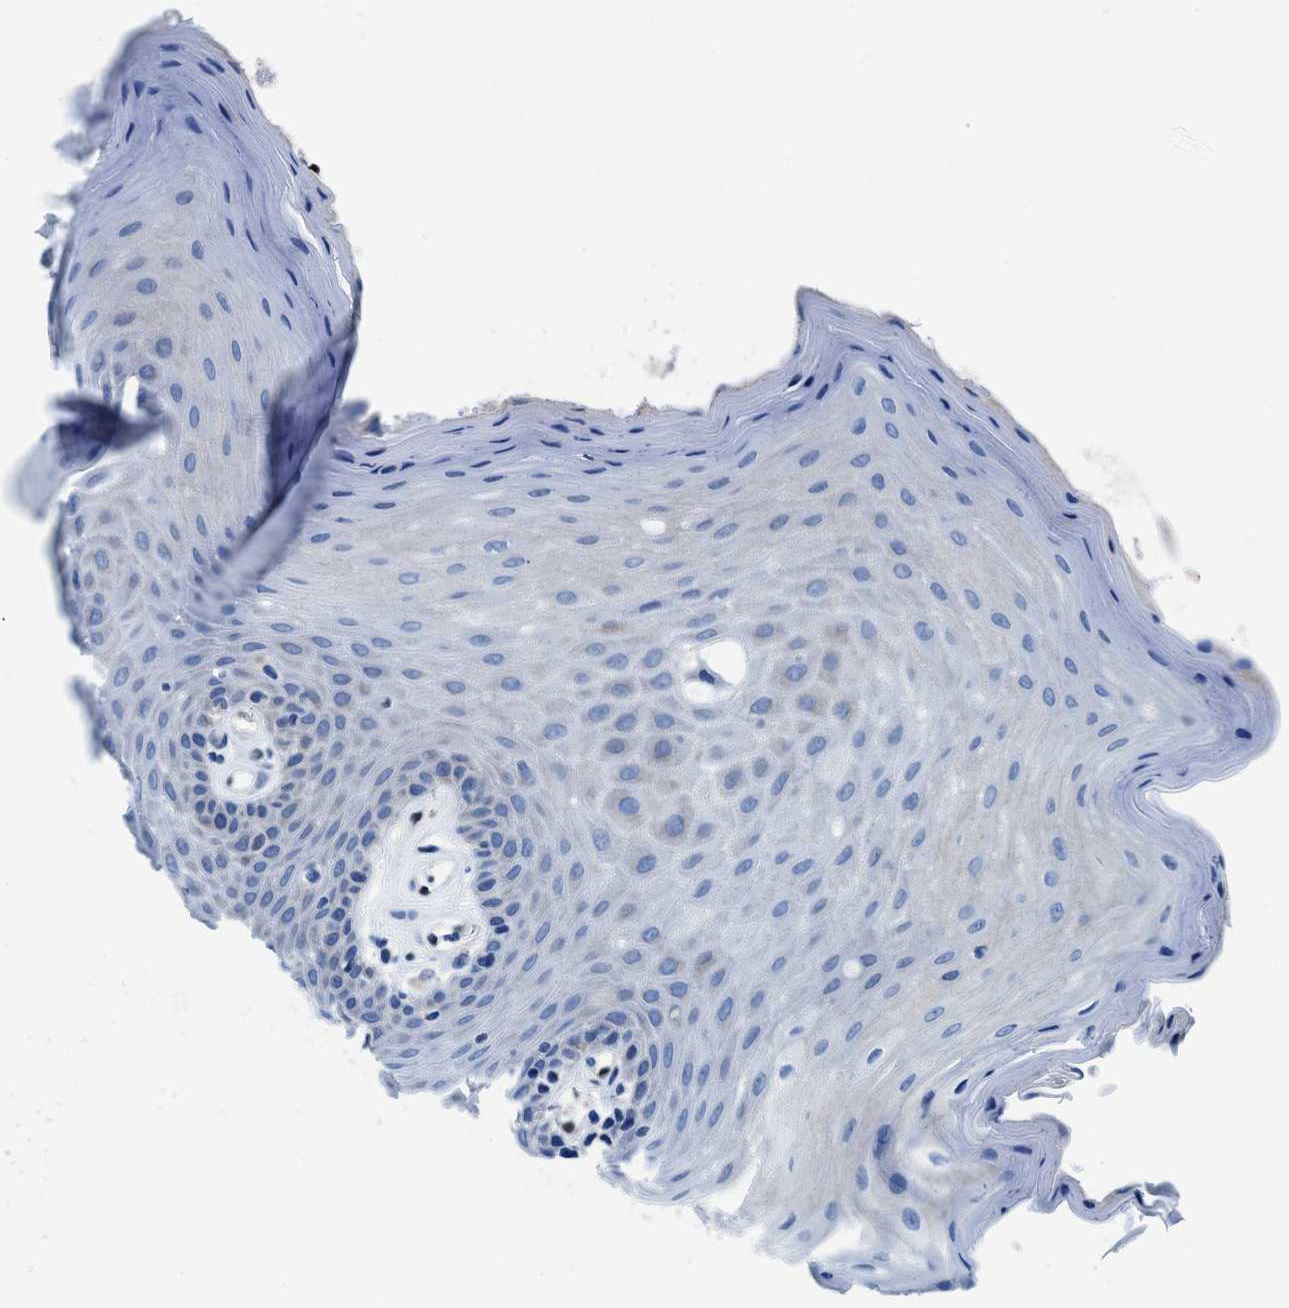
{"staining": {"intensity": "negative", "quantity": "none", "location": "none"}, "tissue": "oral mucosa", "cell_type": "Squamous epithelial cells", "image_type": "normal", "snomed": [{"axis": "morphology", "description": "Normal tissue, NOS"}, {"axis": "morphology", "description": "Squamous cell carcinoma, NOS"}, {"axis": "topography", "description": "Skeletal muscle"}, {"axis": "topography", "description": "Adipose tissue"}, {"axis": "topography", "description": "Vascular tissue"}, {"axis": "topography", "description": "Oral tissue"}, {"axis": "topography", "description": "Peripheral nerve tissue"}, {"axis": "topography", "description": "Head-Neck"}], "caption": "Protein analysis of benign oral mucosa reveals no significant positivity in squamous epithelial cells. (Brightfield microscopy of DAB (3,3'-diaminobenzidine) immunohistochemistry at high magnification).", "gene": "LMO2", "patient": {"sex": "male", "age": 71}}